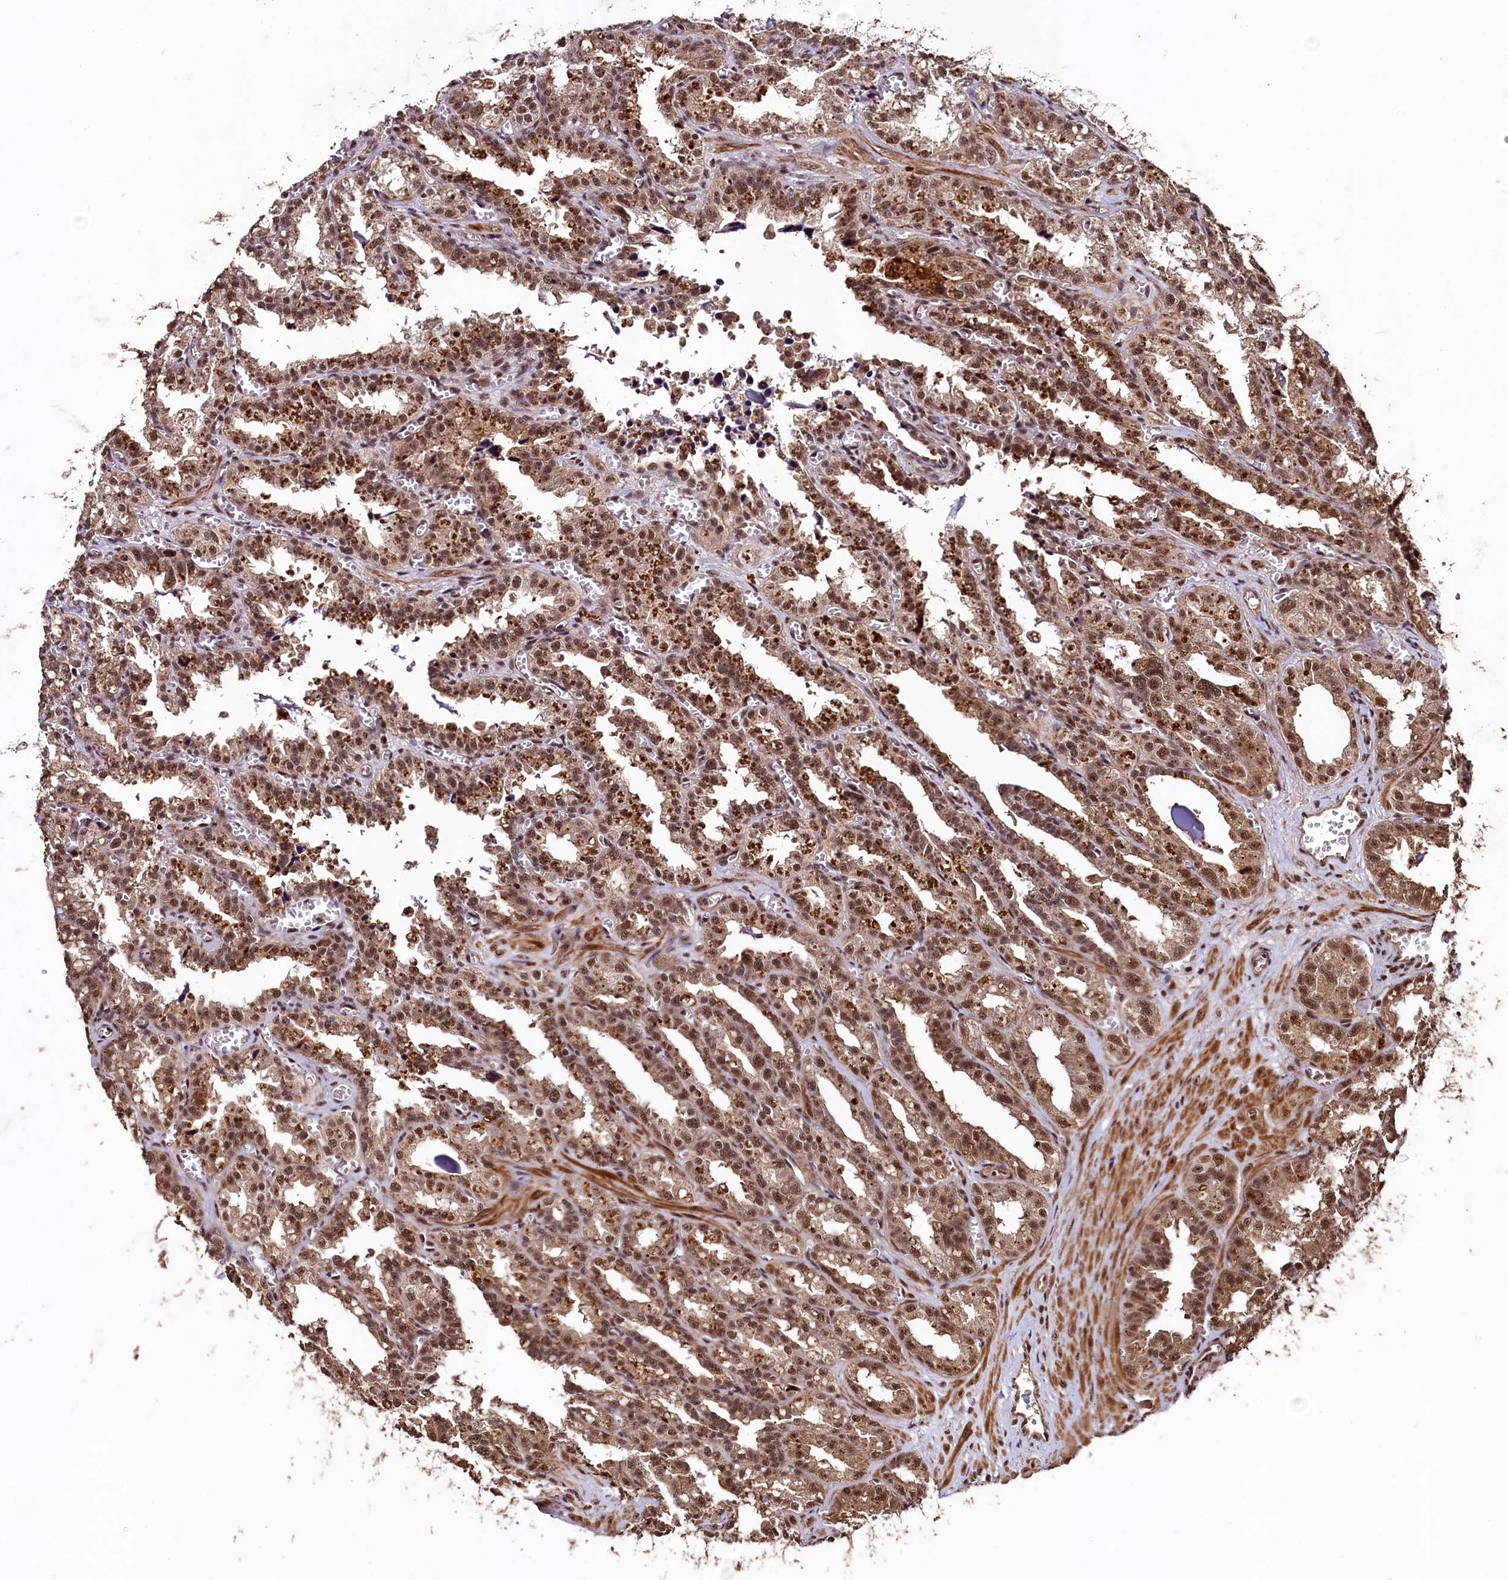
{"staining": {"intensity": "strong", "quantity": ">75%", "location": "nuclear"}, "tissue": "seminal vesicle", "cell_type": "Glandular cells", "image_type": "normal", "snomed": [{"axis": "morphology", "description": "Normal tissue, NOS"}, {"axis": "topography", "description": "Prostate"}, {"axis": "topography", "description": "Seminal veicle"}], "caption": "Immunohistochemistry (DAB (3,3'-diaminobenzidine)) staining of unremarkable seminal vesicle displays strong nuclear protein staining in approximately >75% of glandular cells.", "gene": "SFSWAP", "patient": {"sex": "male", "age": 51}}